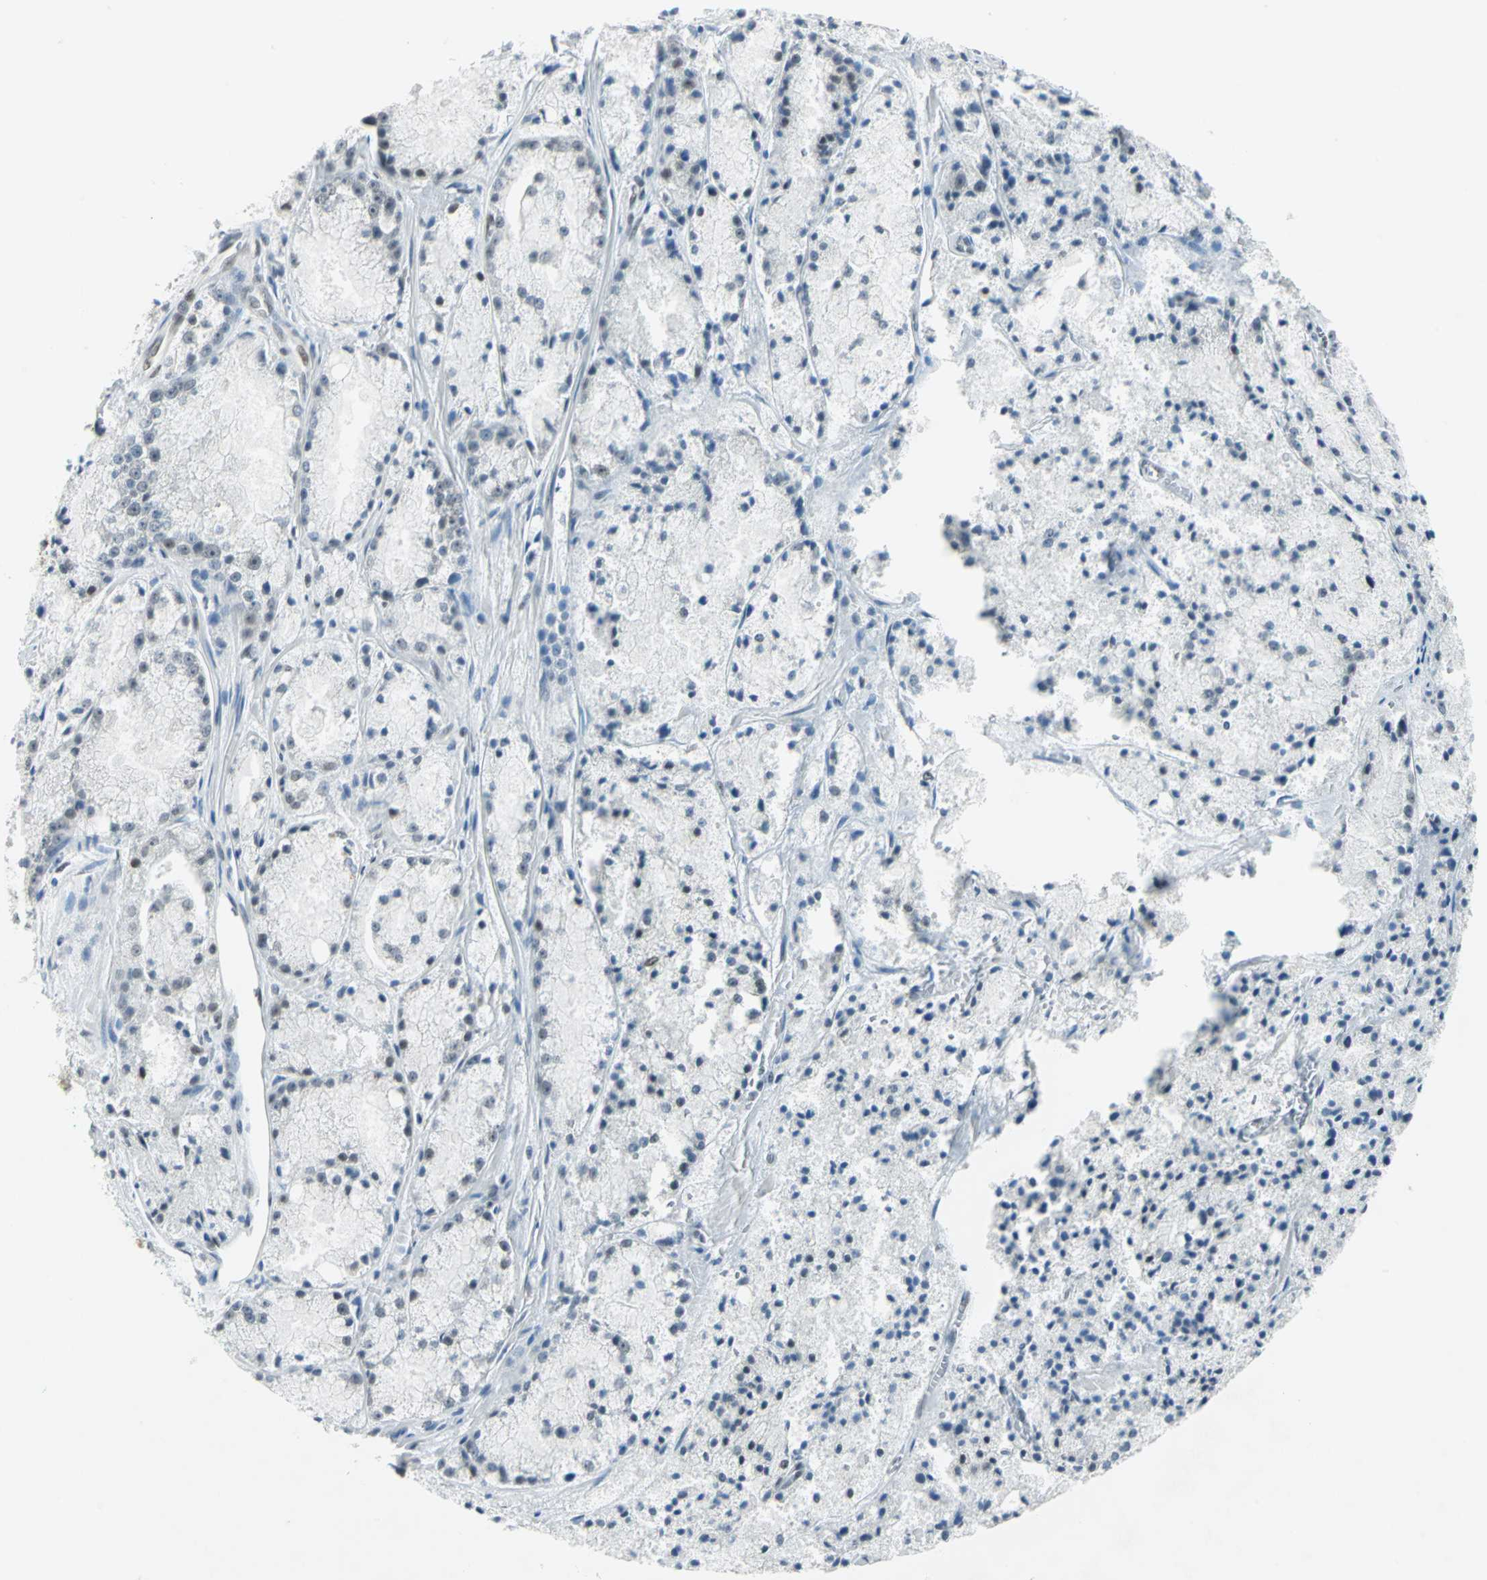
{"staining": {"intensity": "negative", "quantity": "none", "location": "none"}, "tissue": "prostate cancer", "cell_type": "Tumor cells", "image_type": "cancer", "snomed": [{"axis": "morphology", "description": "Adenocarcinoma, Low grade"}, {"axis": "topography", "description": "Prostate"}], "caption": "High power microscopy image of an immunohistochemistry (IHC) histopathology image of adenocarcinoma (low-grade) (prostate), revealing no significant positivity in tumor cells.", "gene": "MTMR10", "patient": {"sex": "male", "age": 64}}